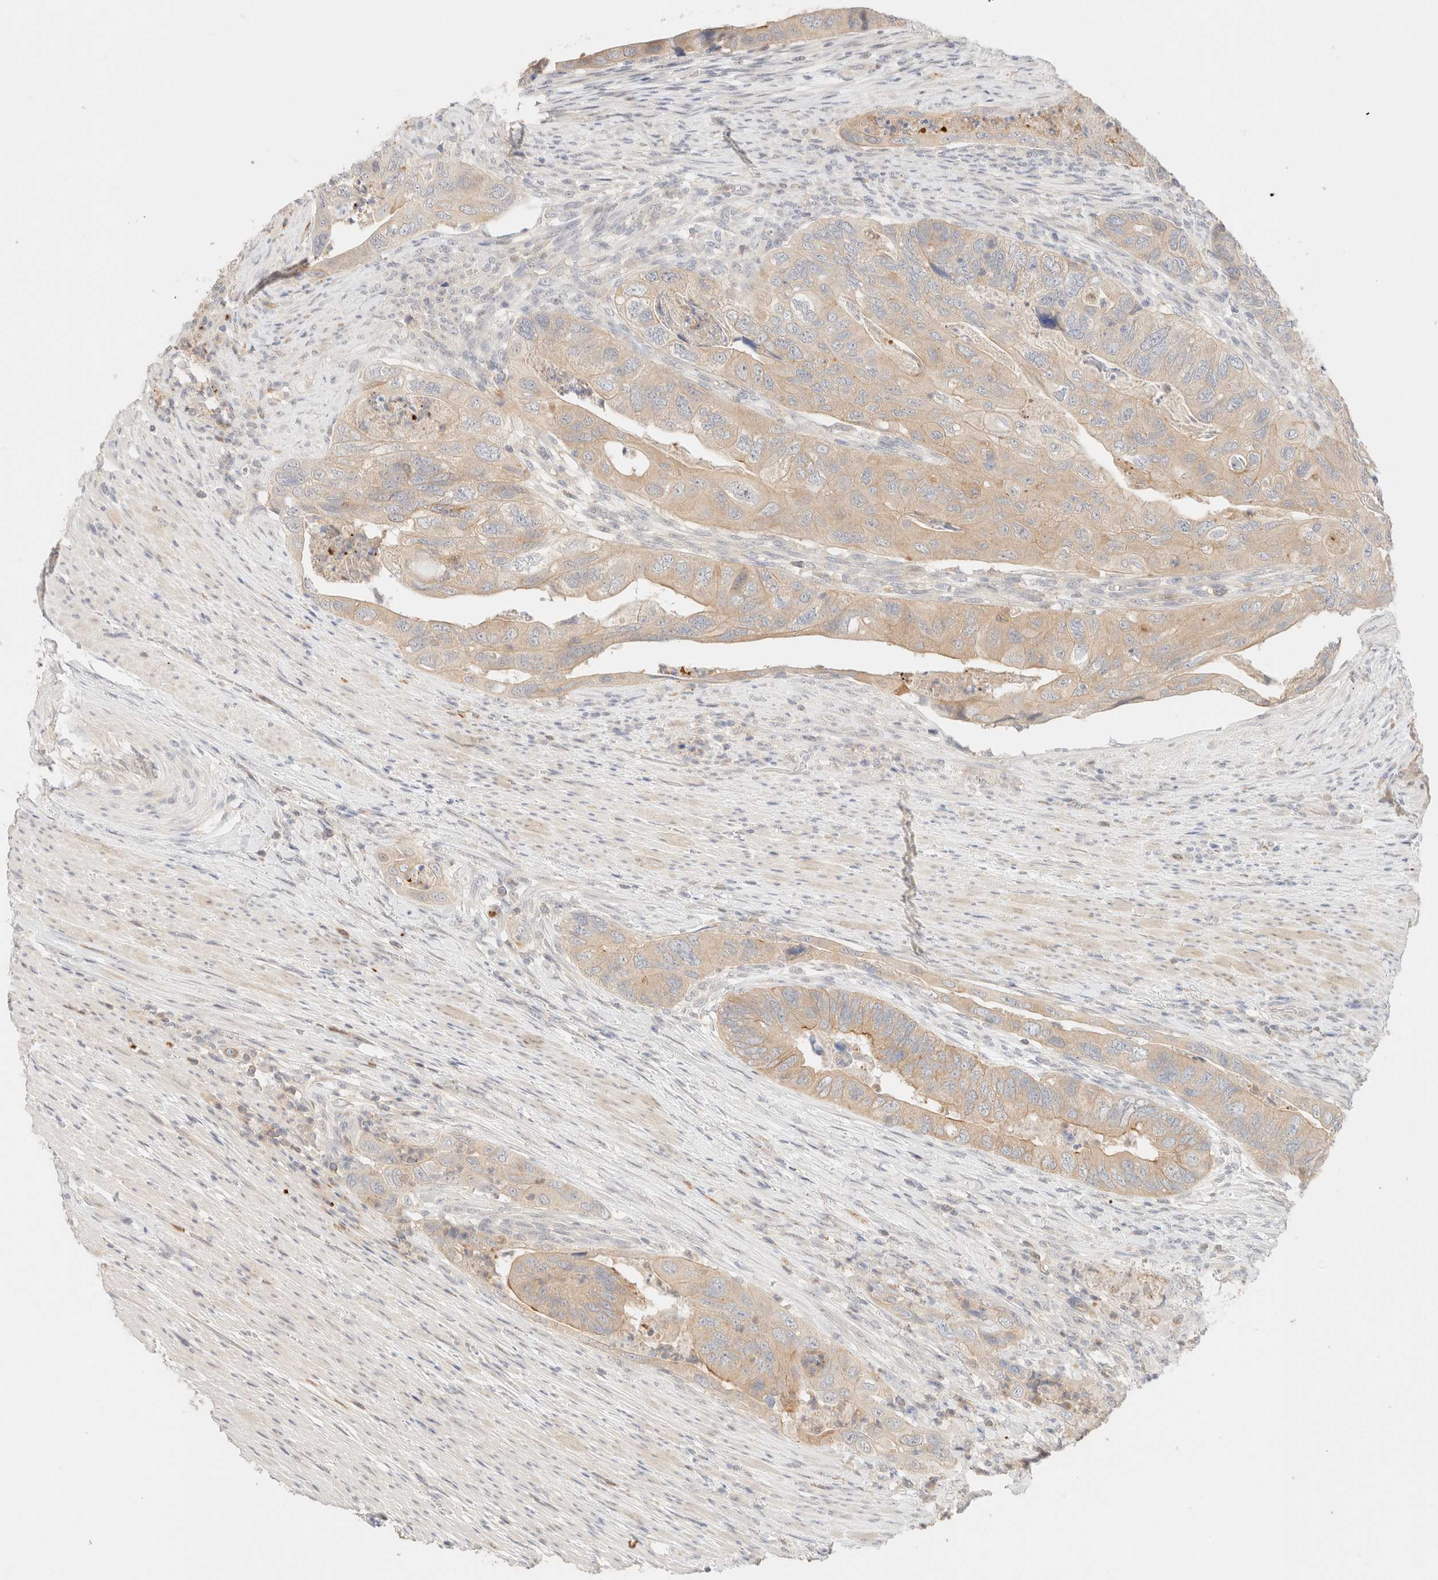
{"staining": {"intensity": "moderate", "quantity": ">75%", "location": "cytoplasmic/membranous"}, "tissue": "colorectal cancer", "cell_type": "Tumor cells", "image_type": "cancer", "snomed": [{"axis": "morphology", "description": "Adenocarcinoma, NOS"}, {"axis": "topography", "description": "Rectum"}], "caption": "This micrograph reveals colorectal cancer stained with immunohistochemistry (IHC) to label a protein in brown. The cytoplasmic/membranous of tumor cells show moderate positivity for the protein. Nuclei are counter-stained blue.", "gene": "SGSM2", "patient": {"sex": "male", "age": 63}}